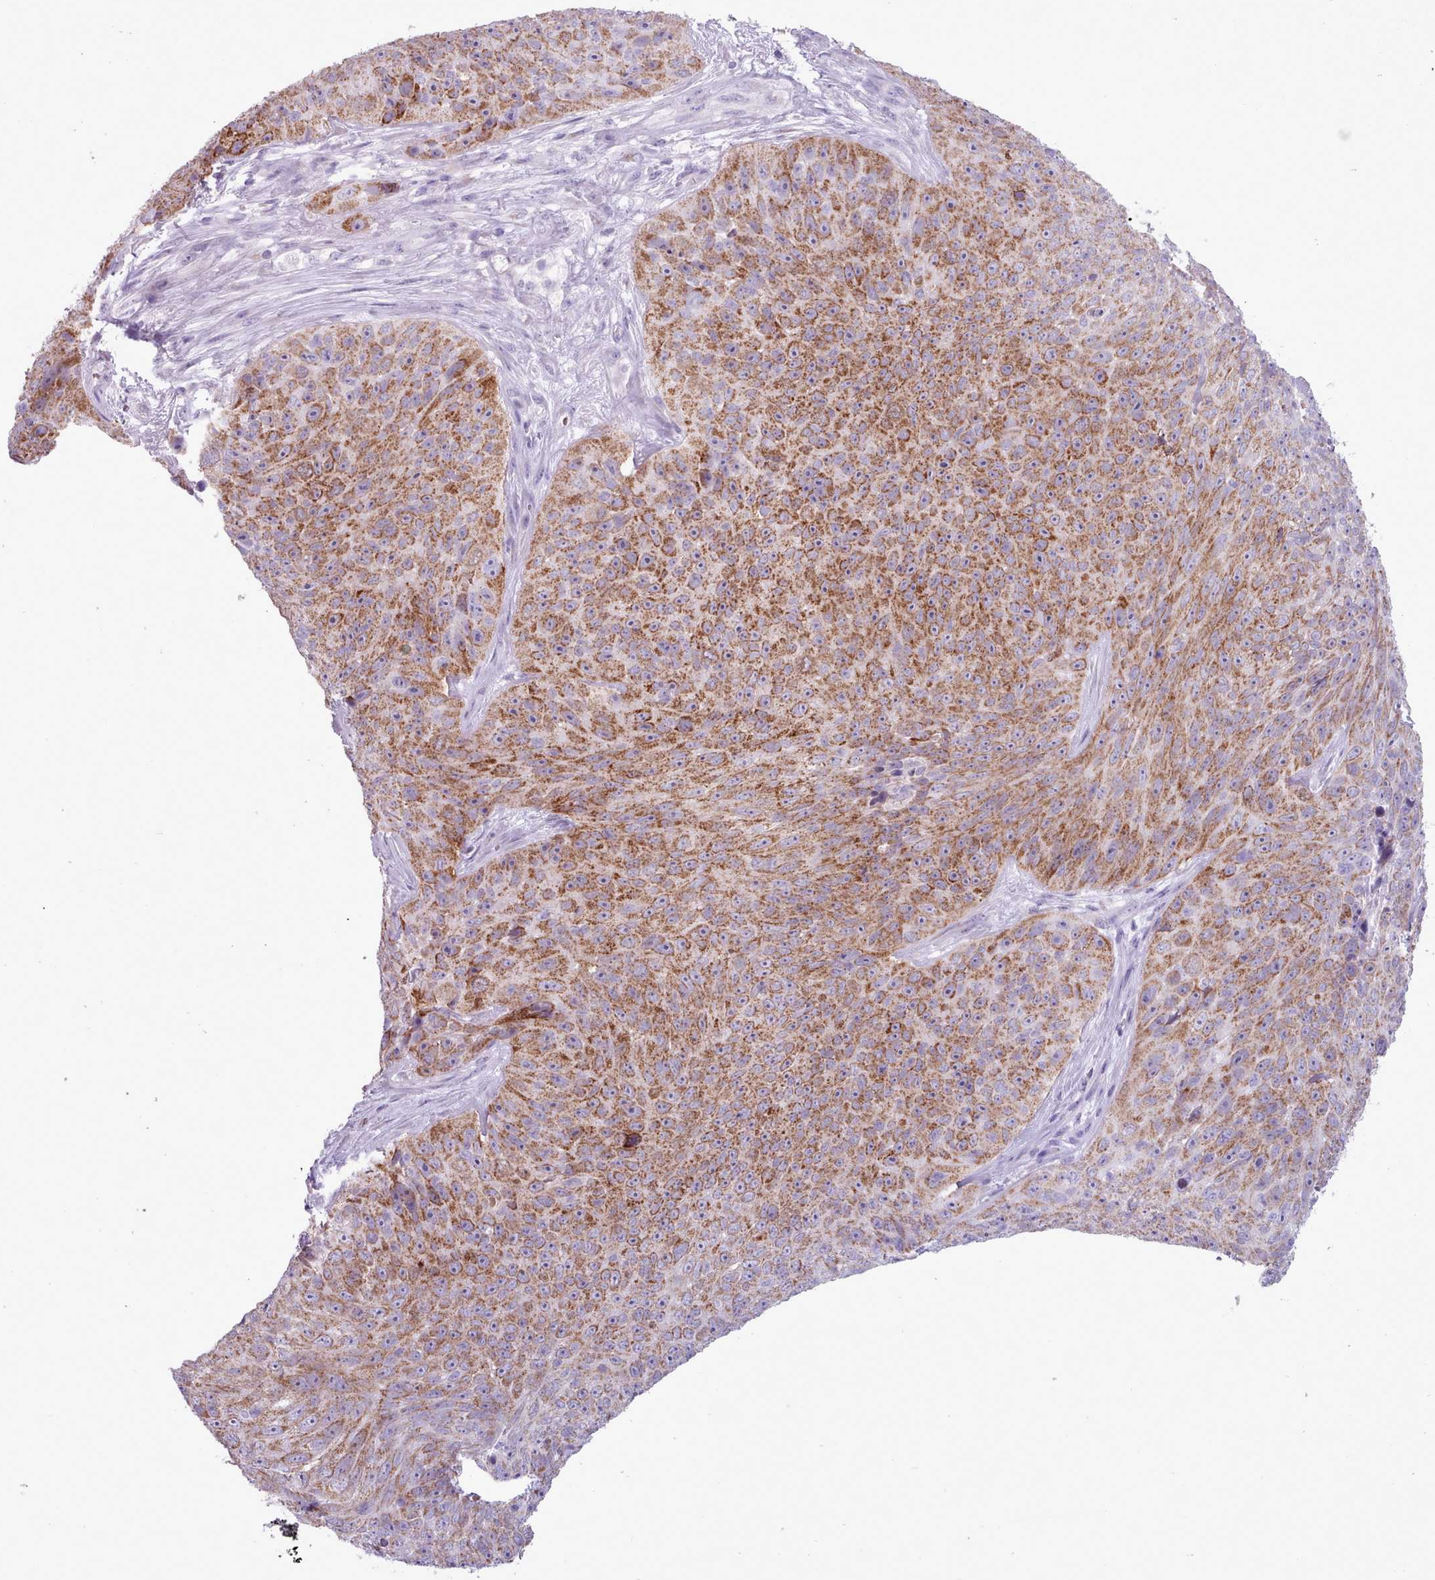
{"staining": {"intensity": "moderate", "quantity": ">75%", "location": "cytoplasmic/membranous"}, "tissue": "skin cancer", "cell_type": "Tumor cells", "image_type": "cancer", "snomed": [{"axis": "morphology", "description": "Squamous cell carcinoma, NOS"}, {"axis": "topography", "description": "Skin"}], "caption": "Human skin cancer stained for a protein (brown) displays moderate cytoplasmic/membranous positive staining in approximately >75% of tumor cells.", "gene": "AK4", "patient": {"sex": "female", "age": 87}}